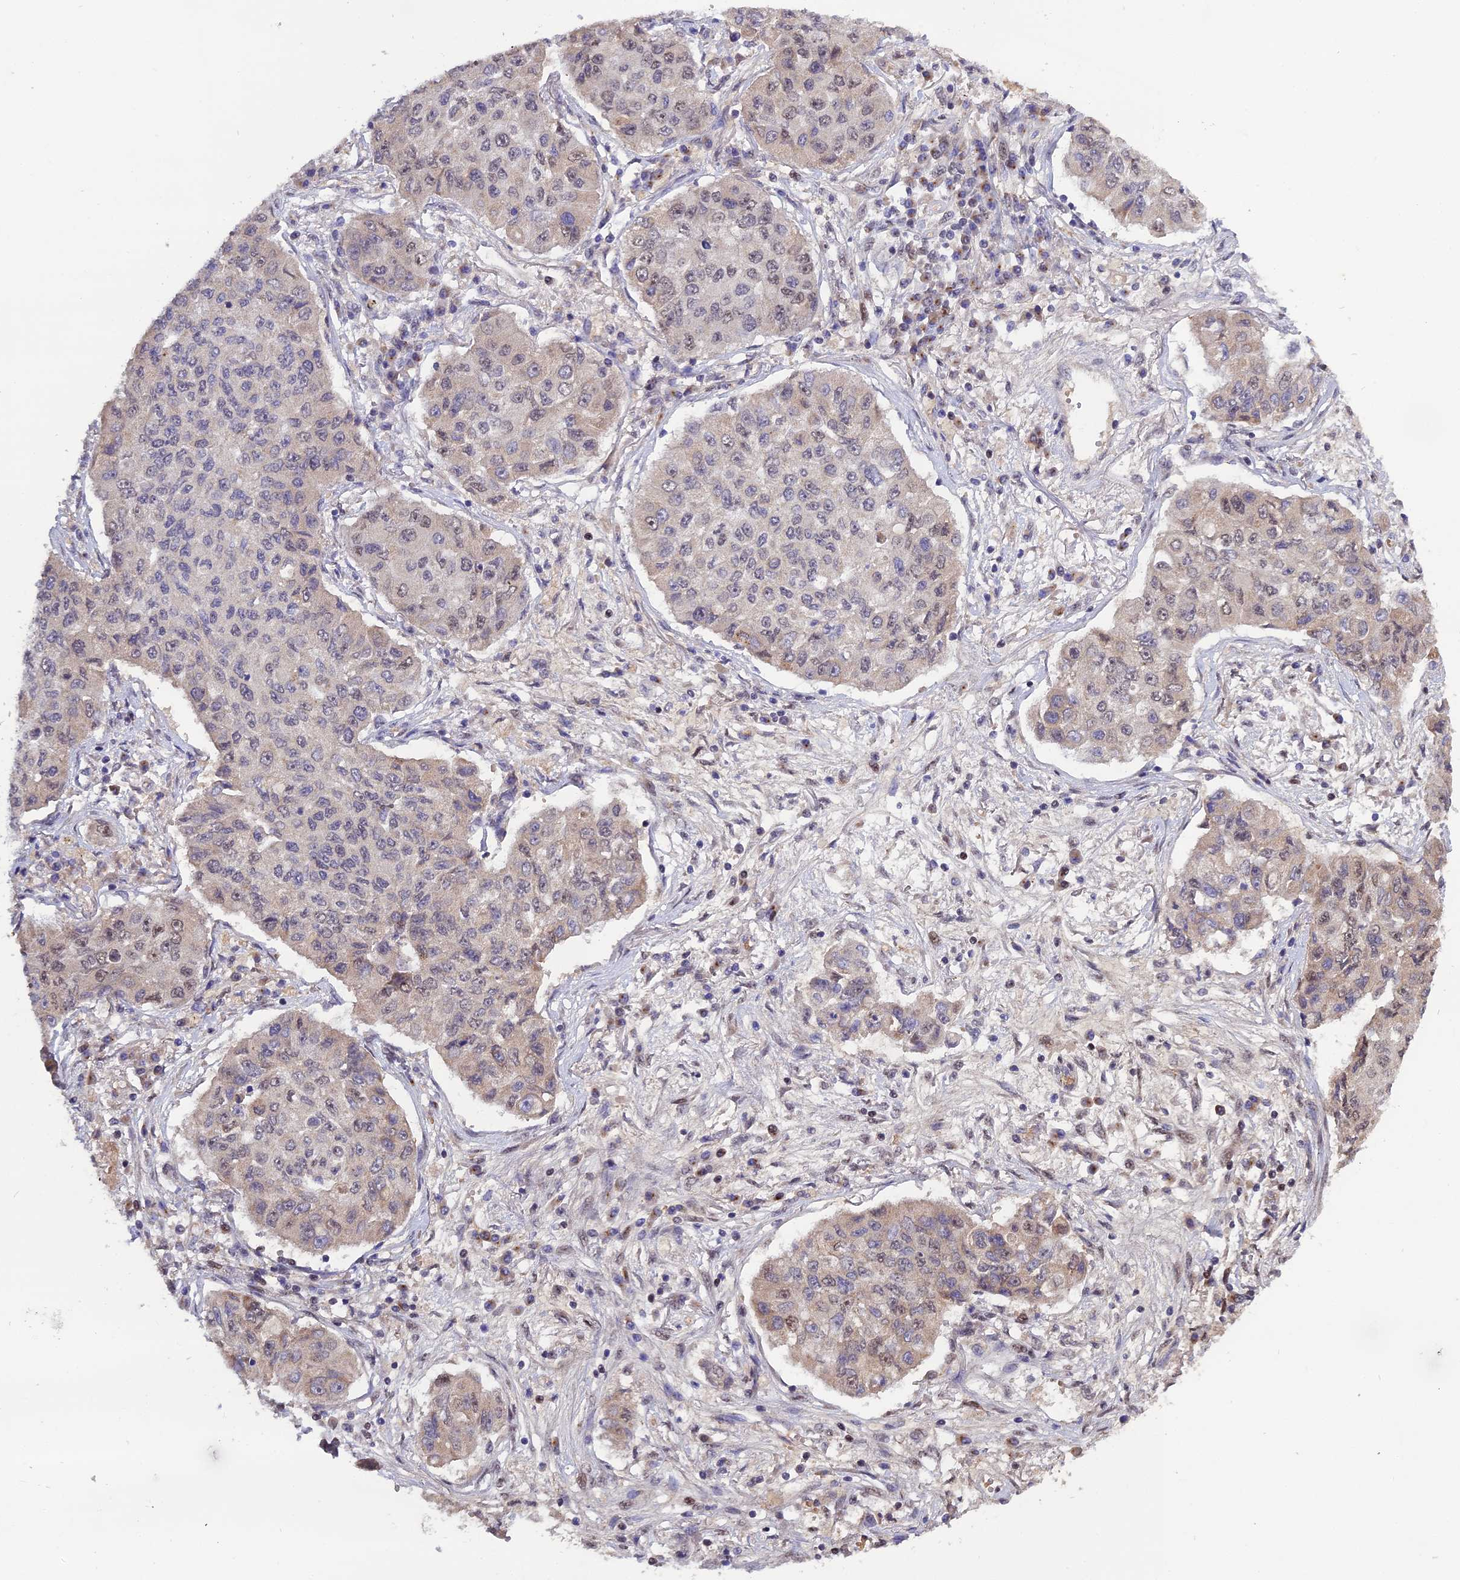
{"staining": {"intensity": "weak", "quantity": "<25%", "location": "nuclear"}, "tissue": "lung cancer", "cell_type": "Tumor cells", "image_type": "cancer", "snomed": [{"axis": "morphology", "description": "Squamous cell carcinoma, NOS"}, {"axis": "topography", "description": "Lung"}], "caption": "A histopathology image of human lung cancer is negative for staining in tumor cells.", "gene": "ARL2", "patient": {"sex": "male", "age": 74}}